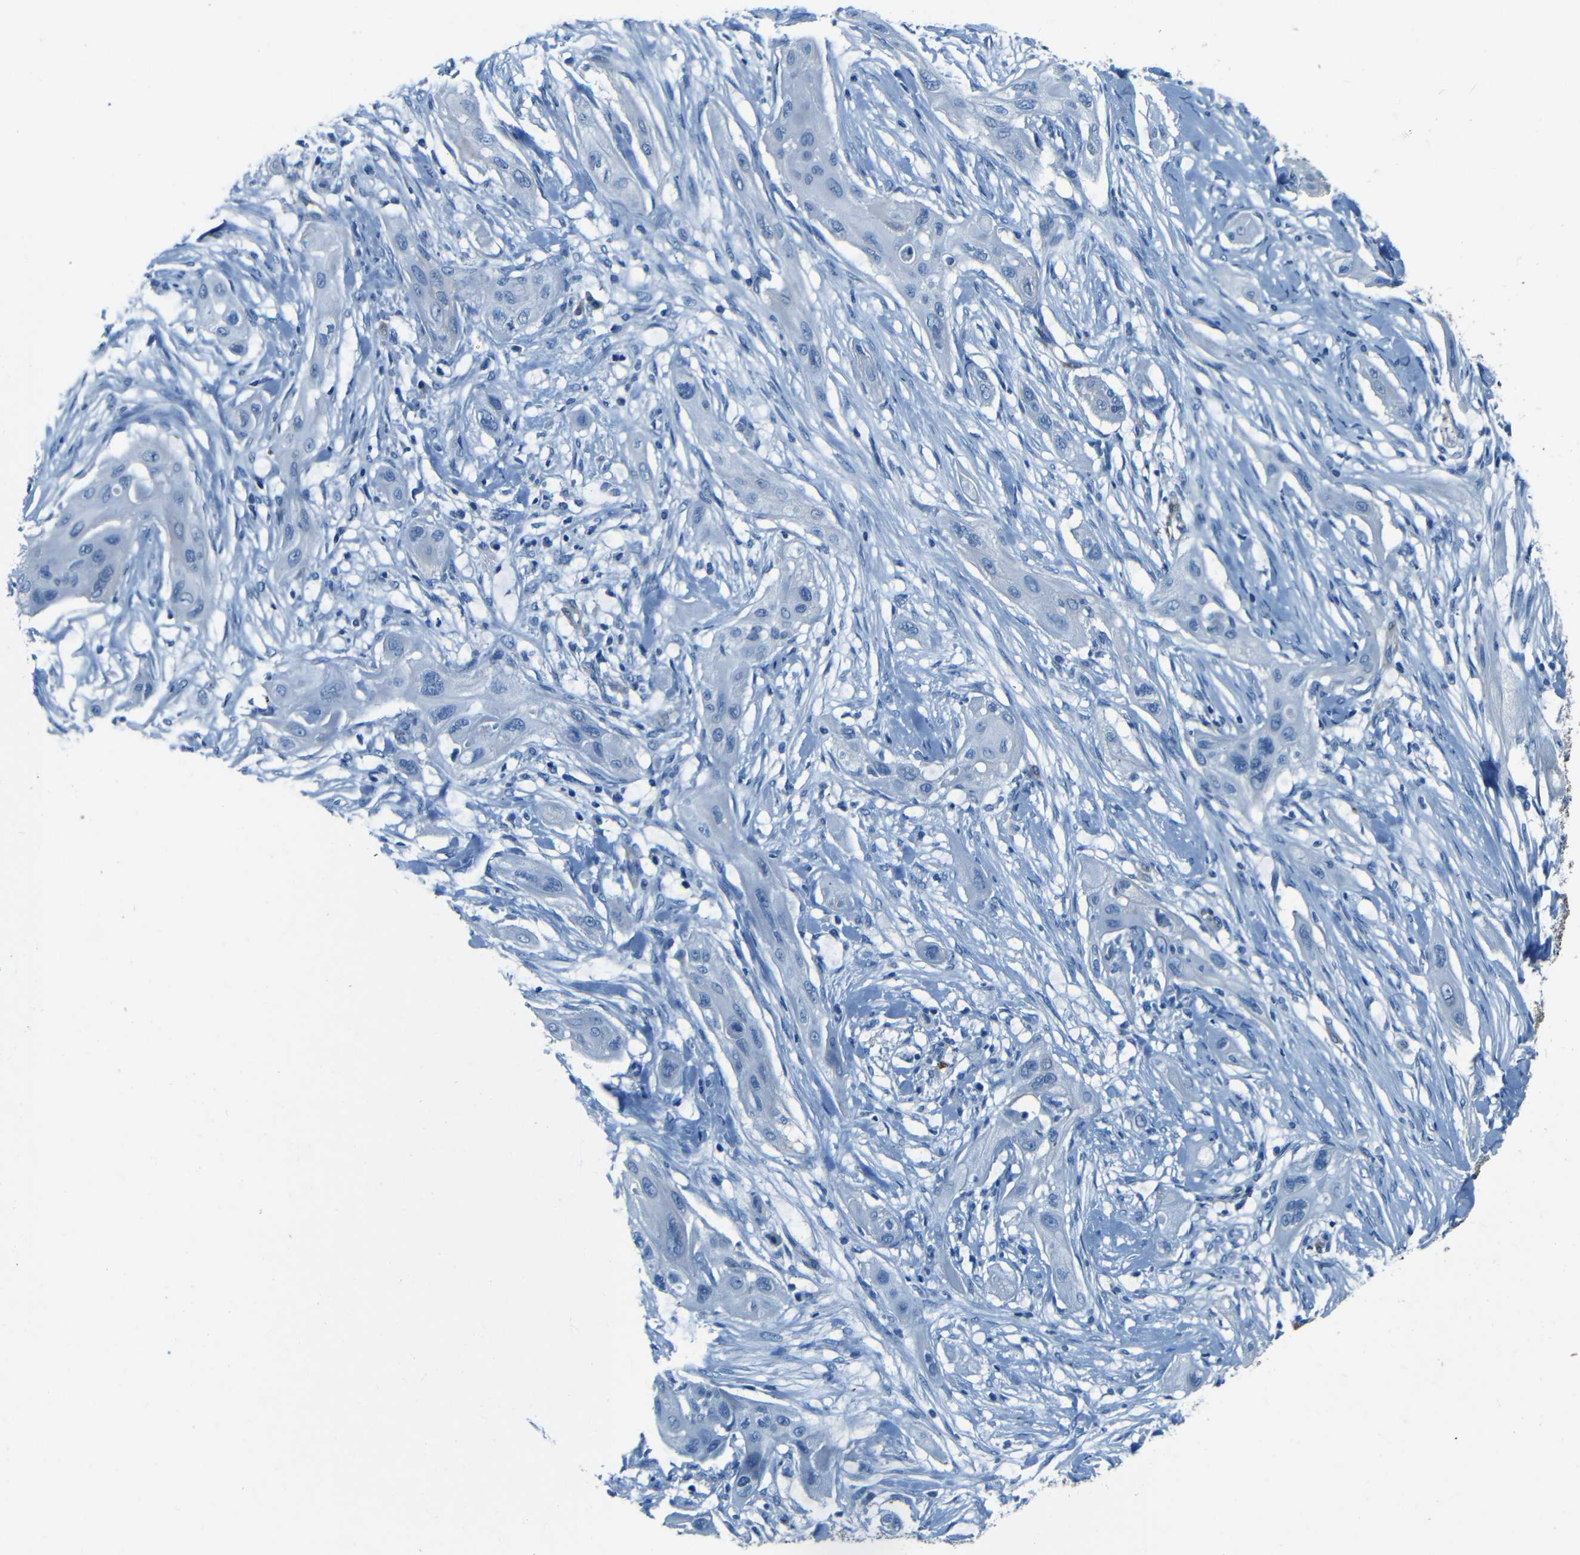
{"staining": {"intensity": "negative", "quantity": "none", "location": "none"}, "tissue": "lung cancer", "cell_type": "Tumor cells", "image_type": "cancer", "snomed": [{"axis": "morphology", "description": "Squamous cell carcinoma, NOS"}, {"axis": "topography", "description": "Lung"}], "caption": "An immunohistochemistry histopathology image of lung squamous cell carcinoma is shown. There is no staining in tumor cells of lung squamous cell carcinoma.", "gene": "MAP2", "patient": {"sex": "female", "age": 47}}